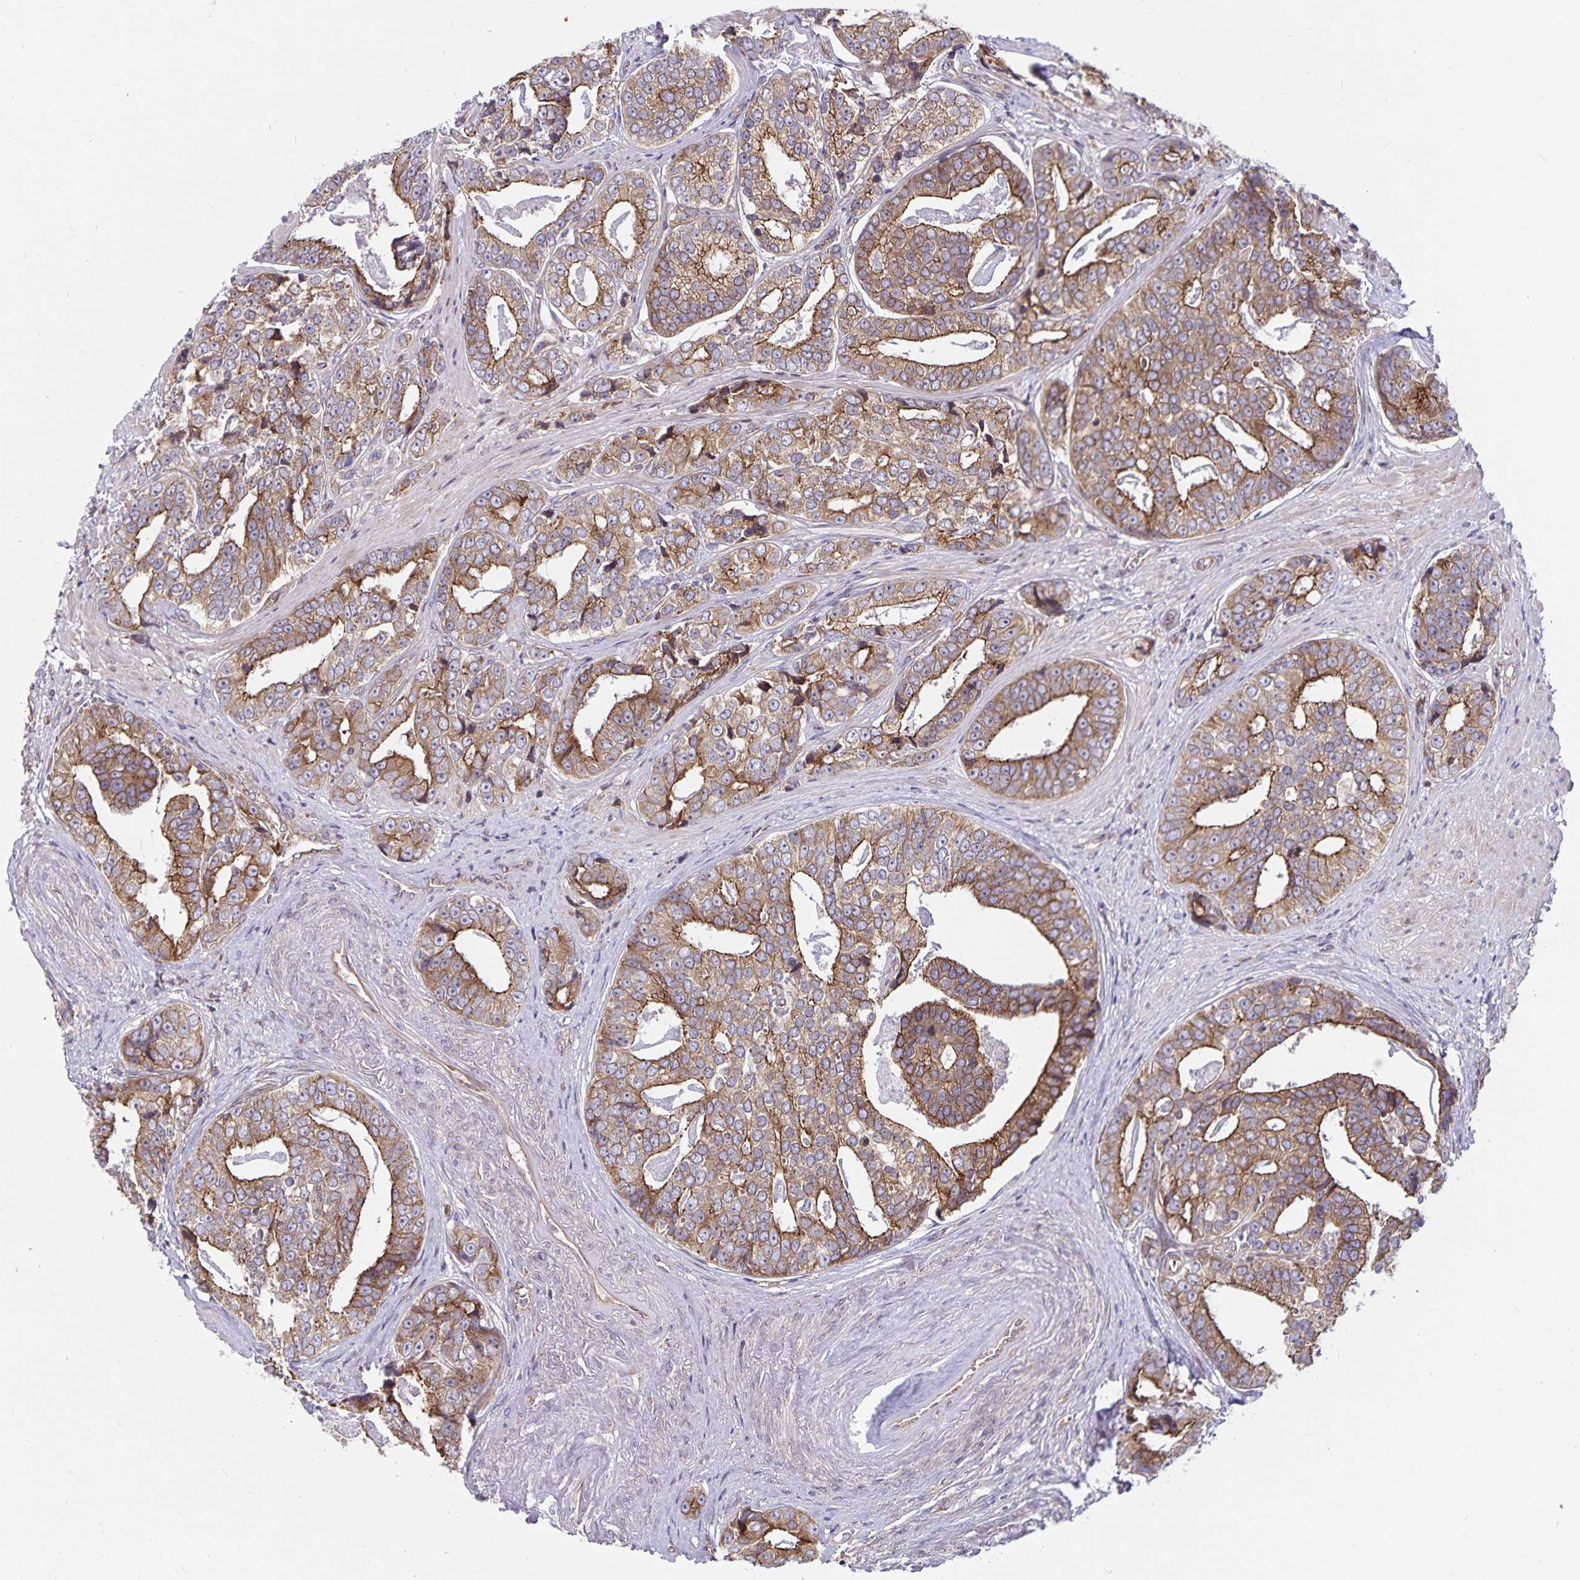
{"staining": {"intensity": "moderate", "quantity": ">75%", "location": "cytoplasmic/membranous"}, "tissue": "prostate cancer", "cell_type": "Tumor cells", "image_type": "cancer", "snomed": [{"axis": "morphology", "description": "Adenocarcinoma, High grade"}, {"axis": "topography", "description": "Prostate"}], "caption": "The image shows staining of prostate cancer, revealing moderate cytoplasmic/membranous protein staining (brown color) within tumor cells.", "gene": "SEC62", "patient": {"sex": "male", "age": 71}}